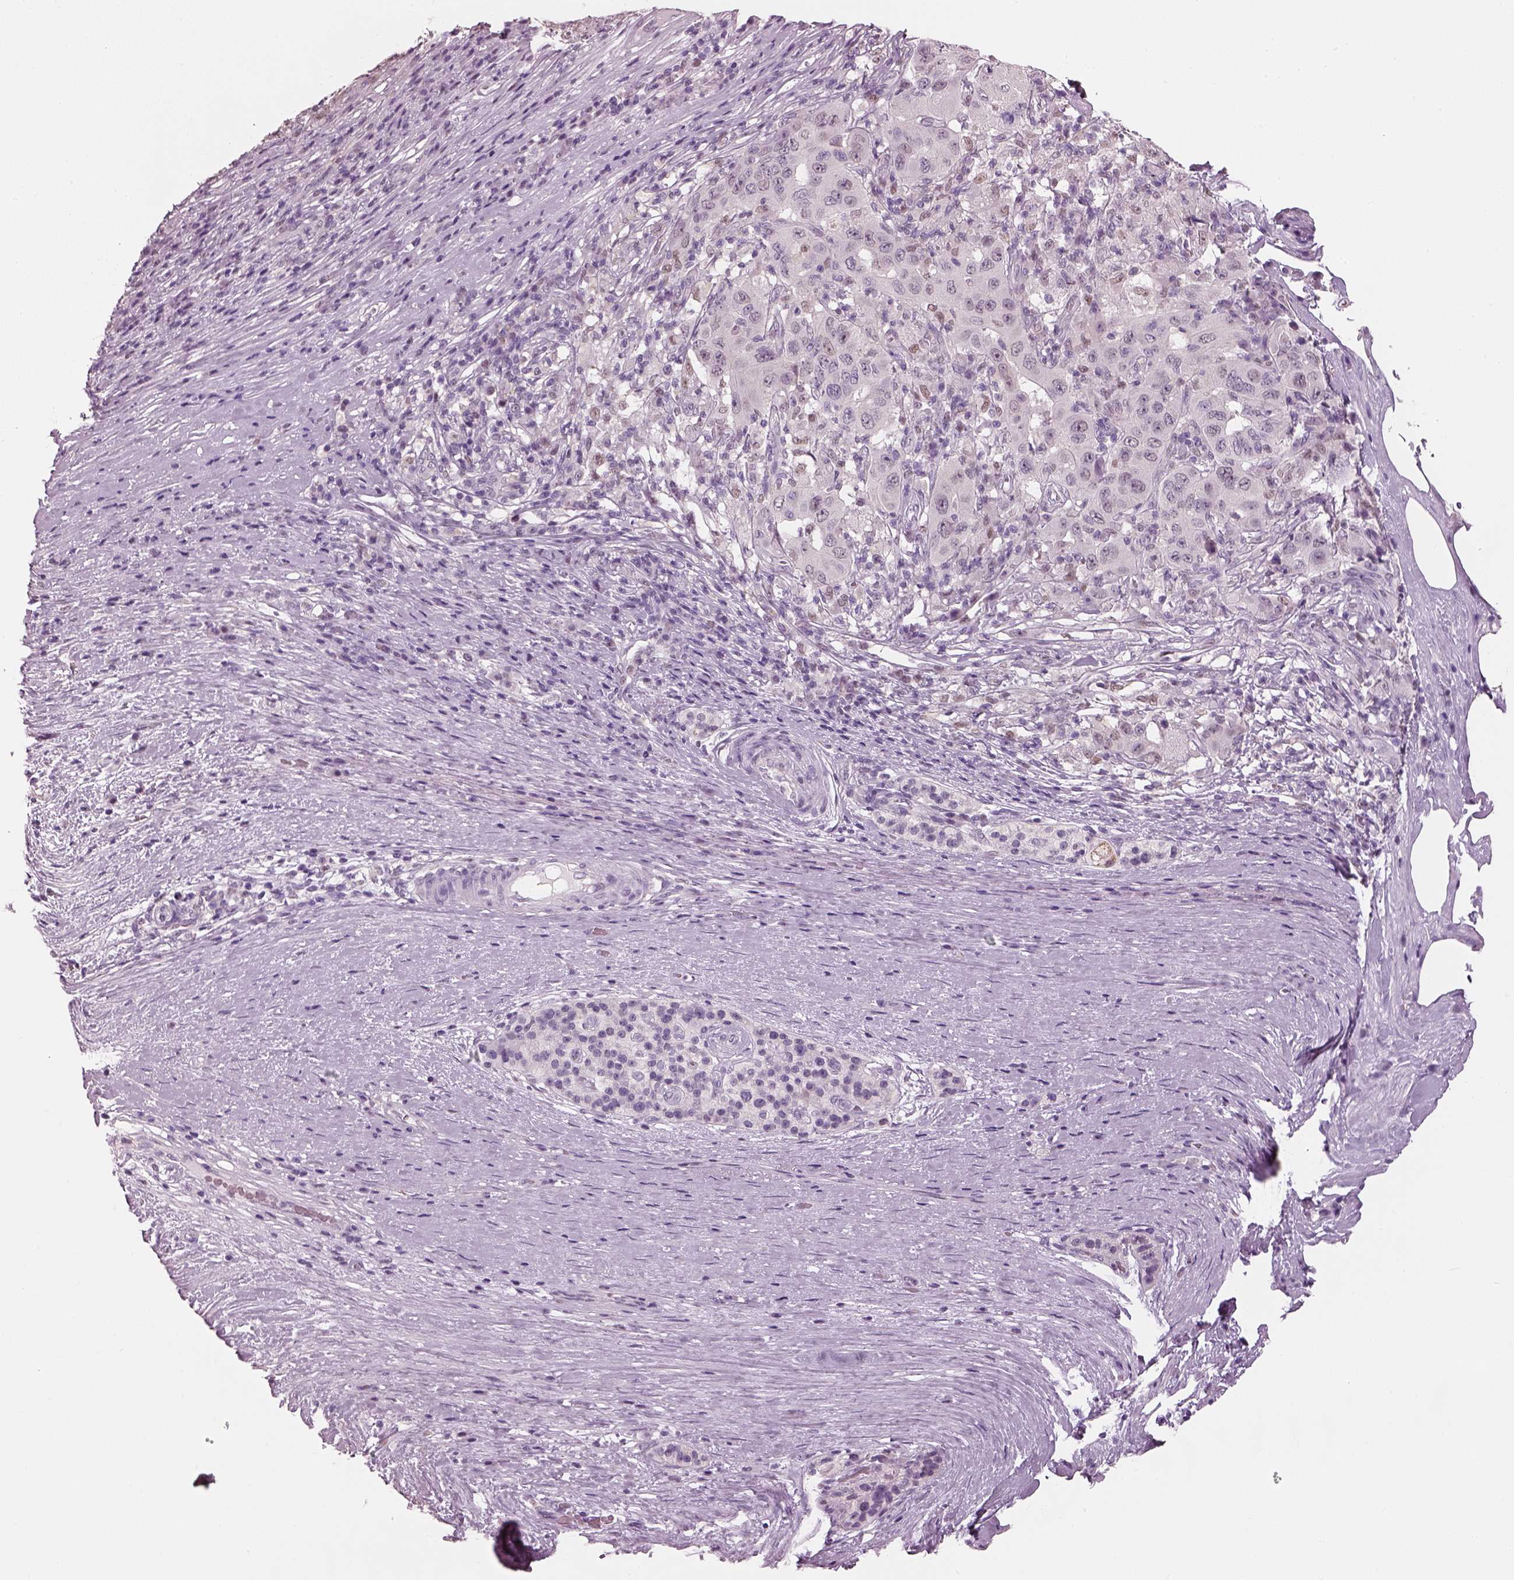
{"staining": {"intensity": "weak", "quantity": "<25%", "location": "nuclear"}, "tissue": "pancreatic cancer", "cell_type": "Tumor cells", "image_type": "cancer", "snomed": [{"axis": "morphology", "description": "Adenocarcinoma, NOS"}, {"axis": "topography", "description": "Pancreas"}], "caption": "Tumor cells show no significant expression in adenocarcinoma (pancreatic). (DAB IHC, high magnification).", "gene": "ELSPBP1", "patient": {"sex": "male", "age": 63}}